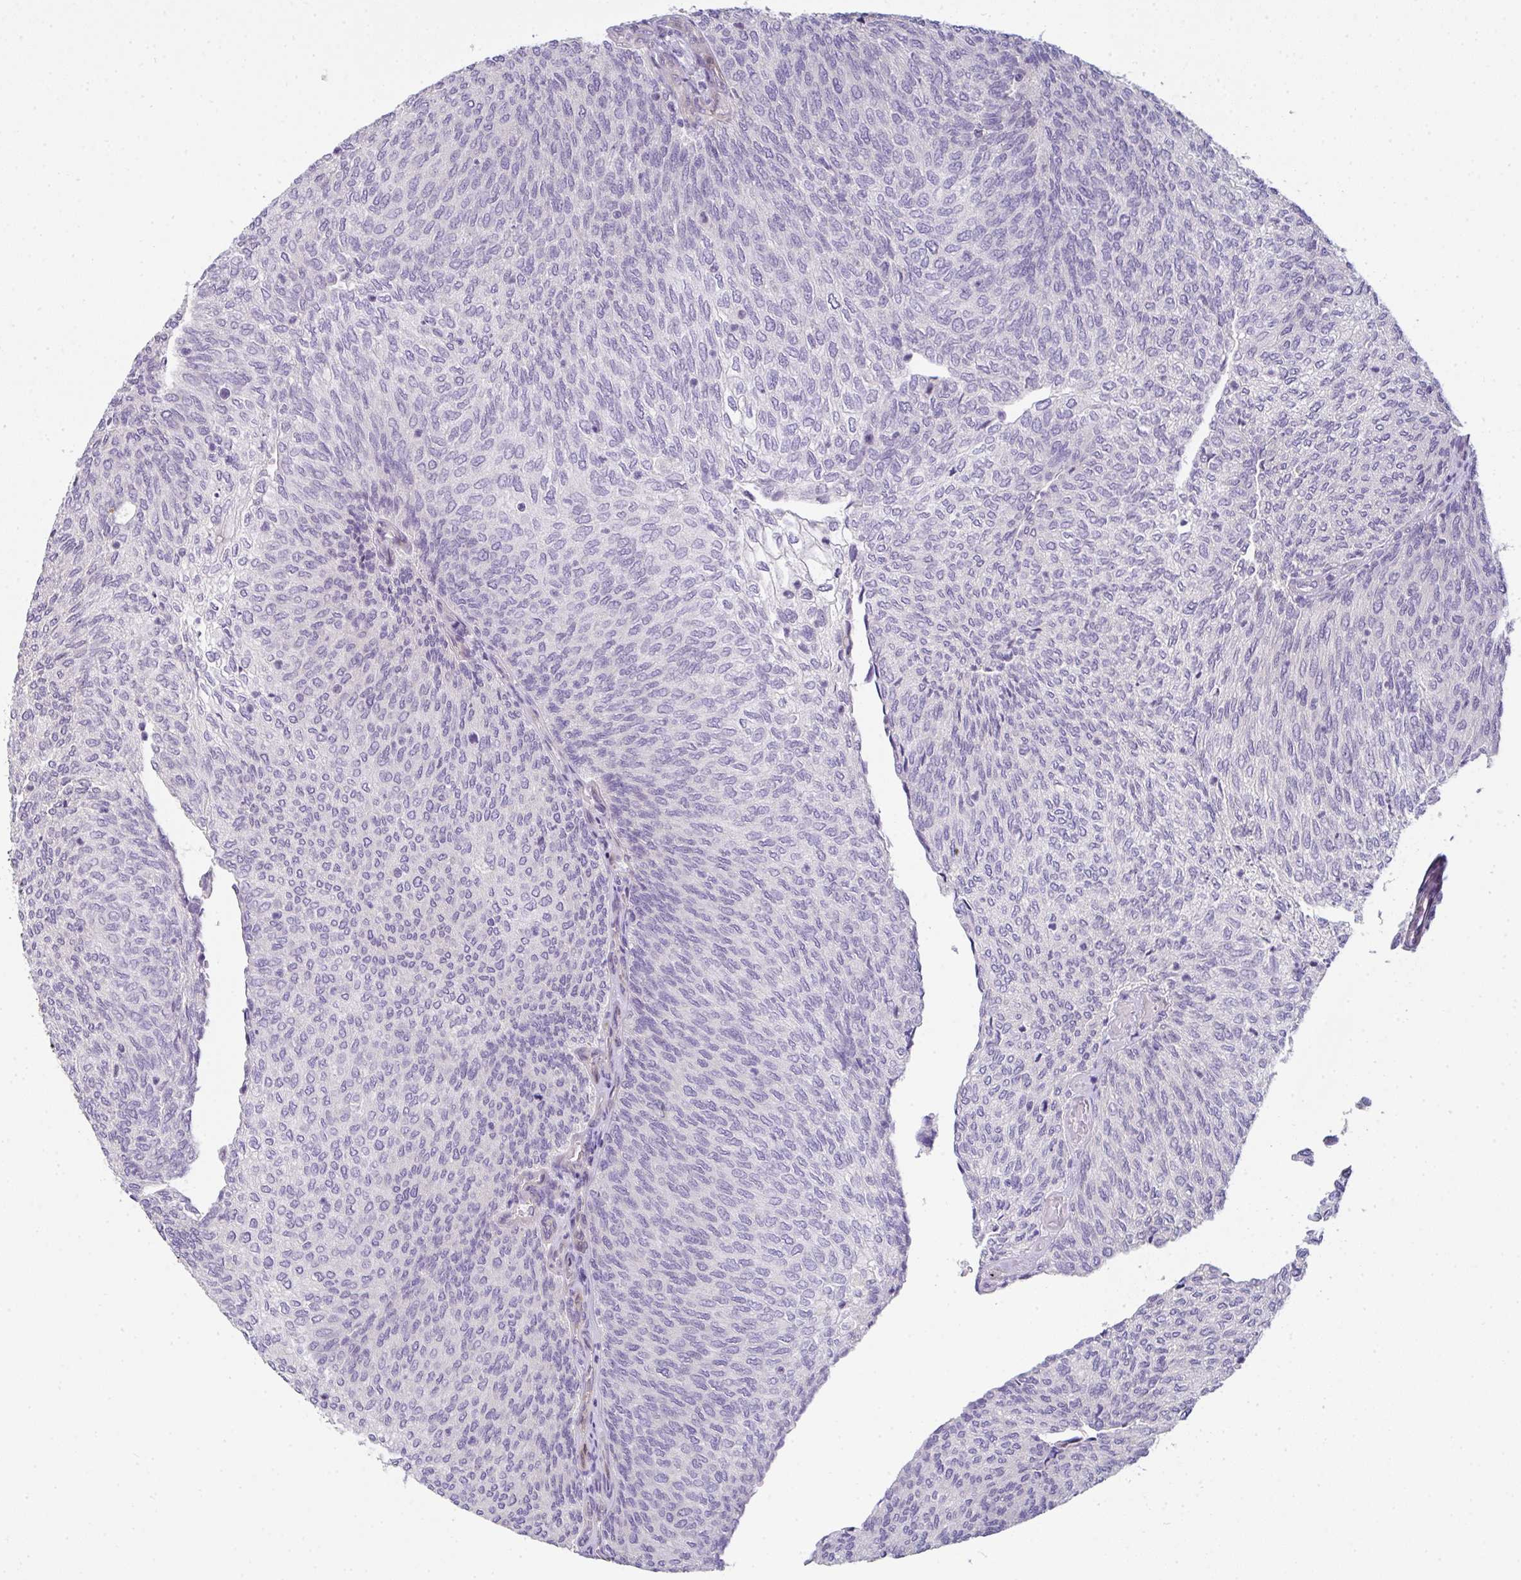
{"staining": {"intensity": "negative", "quantity": "none", "location": "none"}, "tissue": "urothelial cancer", "cell_type": "Tumor cells", "image_type": "cancer", "snomed": [{"axis": "morphology", "description": "Urothelial carcinoma, High grade"}, {"axis": "topography", "description": "Urinary bladder"}], "caption": "Human urothelial cancer stained for a protein using immunohistochemistry (IHC) exhibits no positivity in tumor cells.", "gene": "FILIP1", "patient": {"sex": "female", "age": 79}}